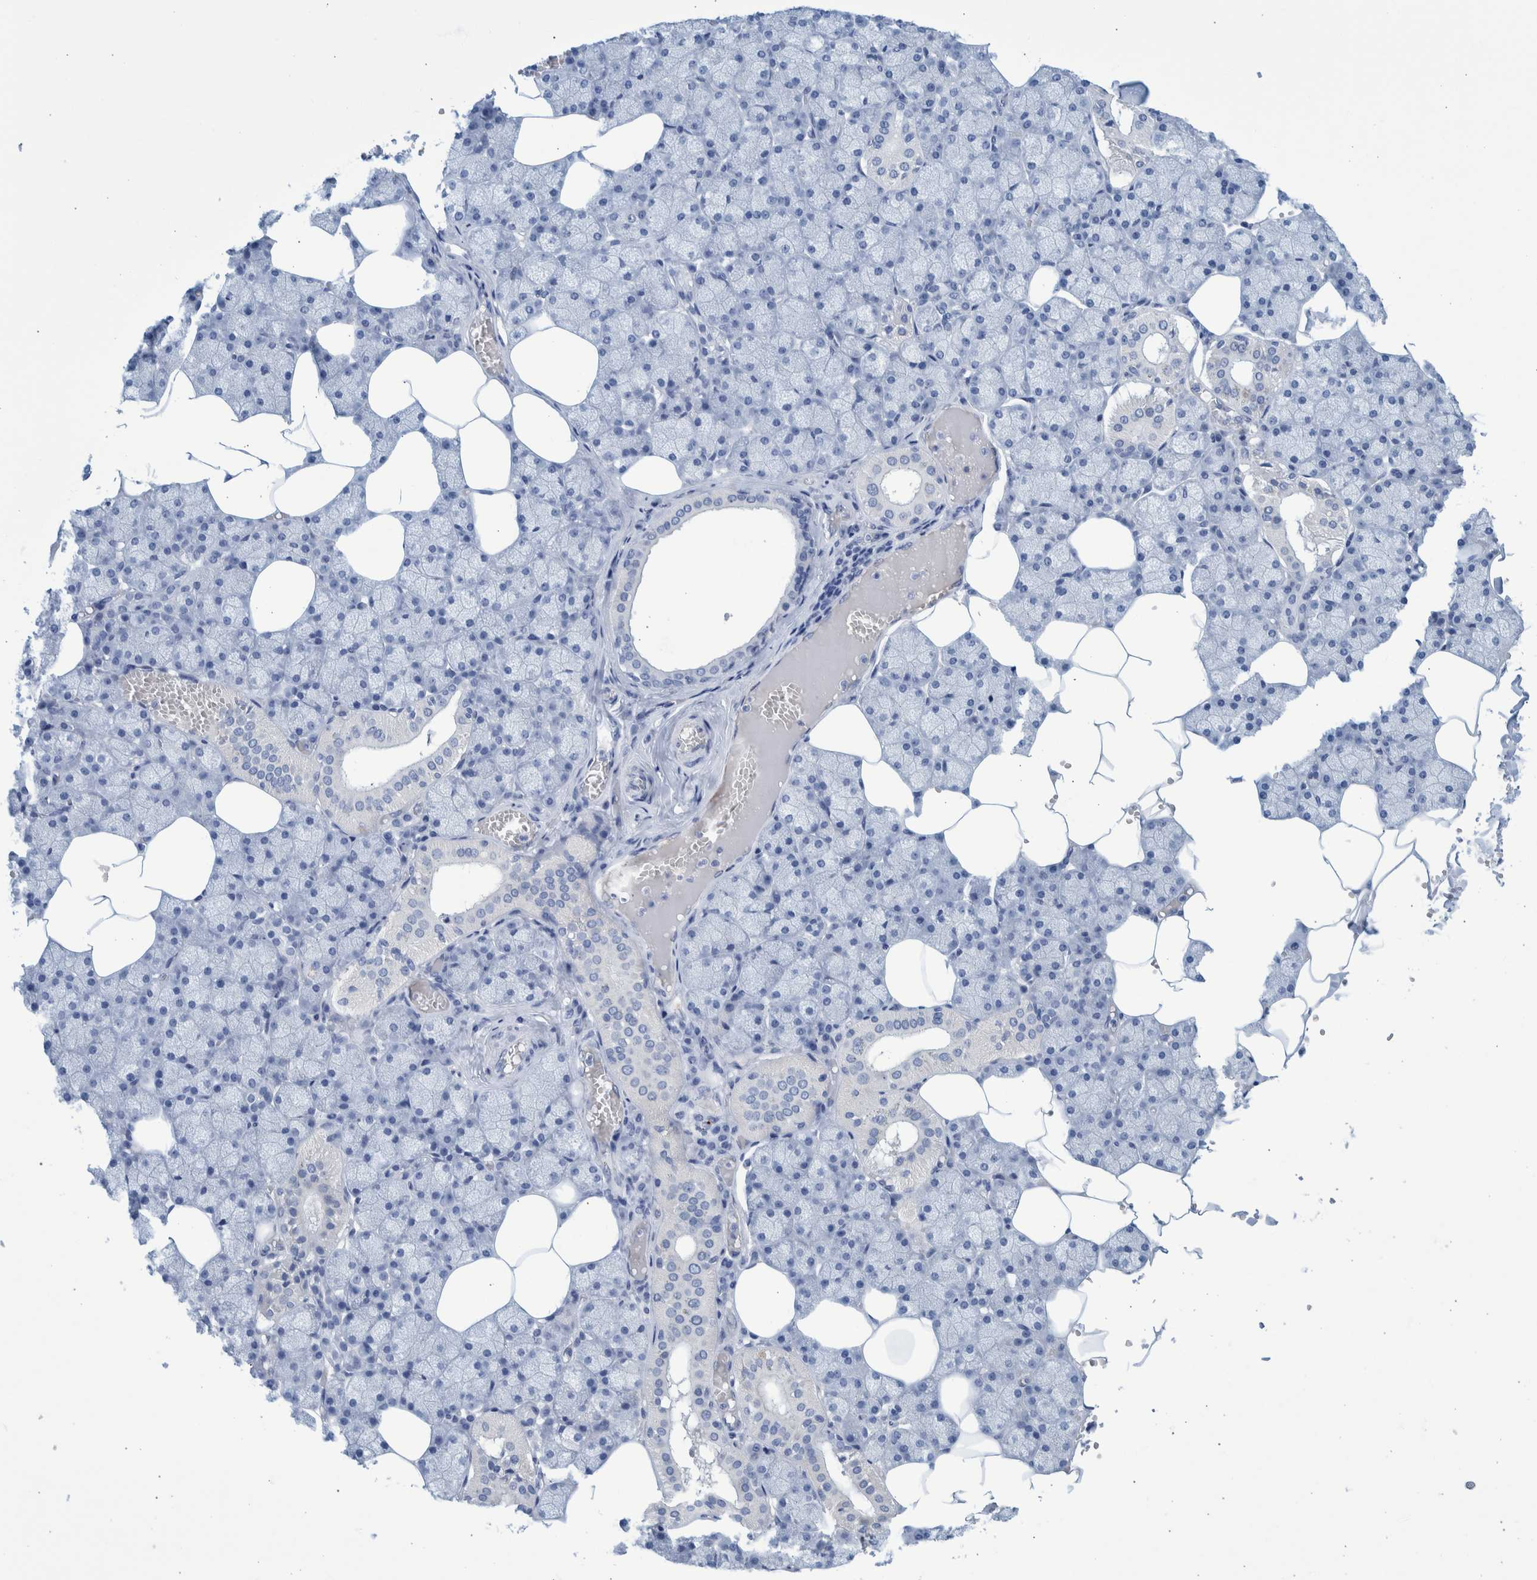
{"staining": {"intensity": "negative", "quantity": "none", "location": "none"}, "tissue": "salivary gland", "cell_type": "Glandular cells", "image_type": "normal", "snomed": [{"axis": "morphology", "description": "Normal tissue, NOS"}, {"axis": "topography", "description": "Salivary gland"}], "caption": "This micrograph is of unremarkable salivary gland stained with immunohistochemistry (IHC) to label a protein in brown with the nuclei are counter-stained blue. There is no positivity in glandular cells.", "gene": "SLC34A3", "patient": {"sex": "male", "age": 62}}